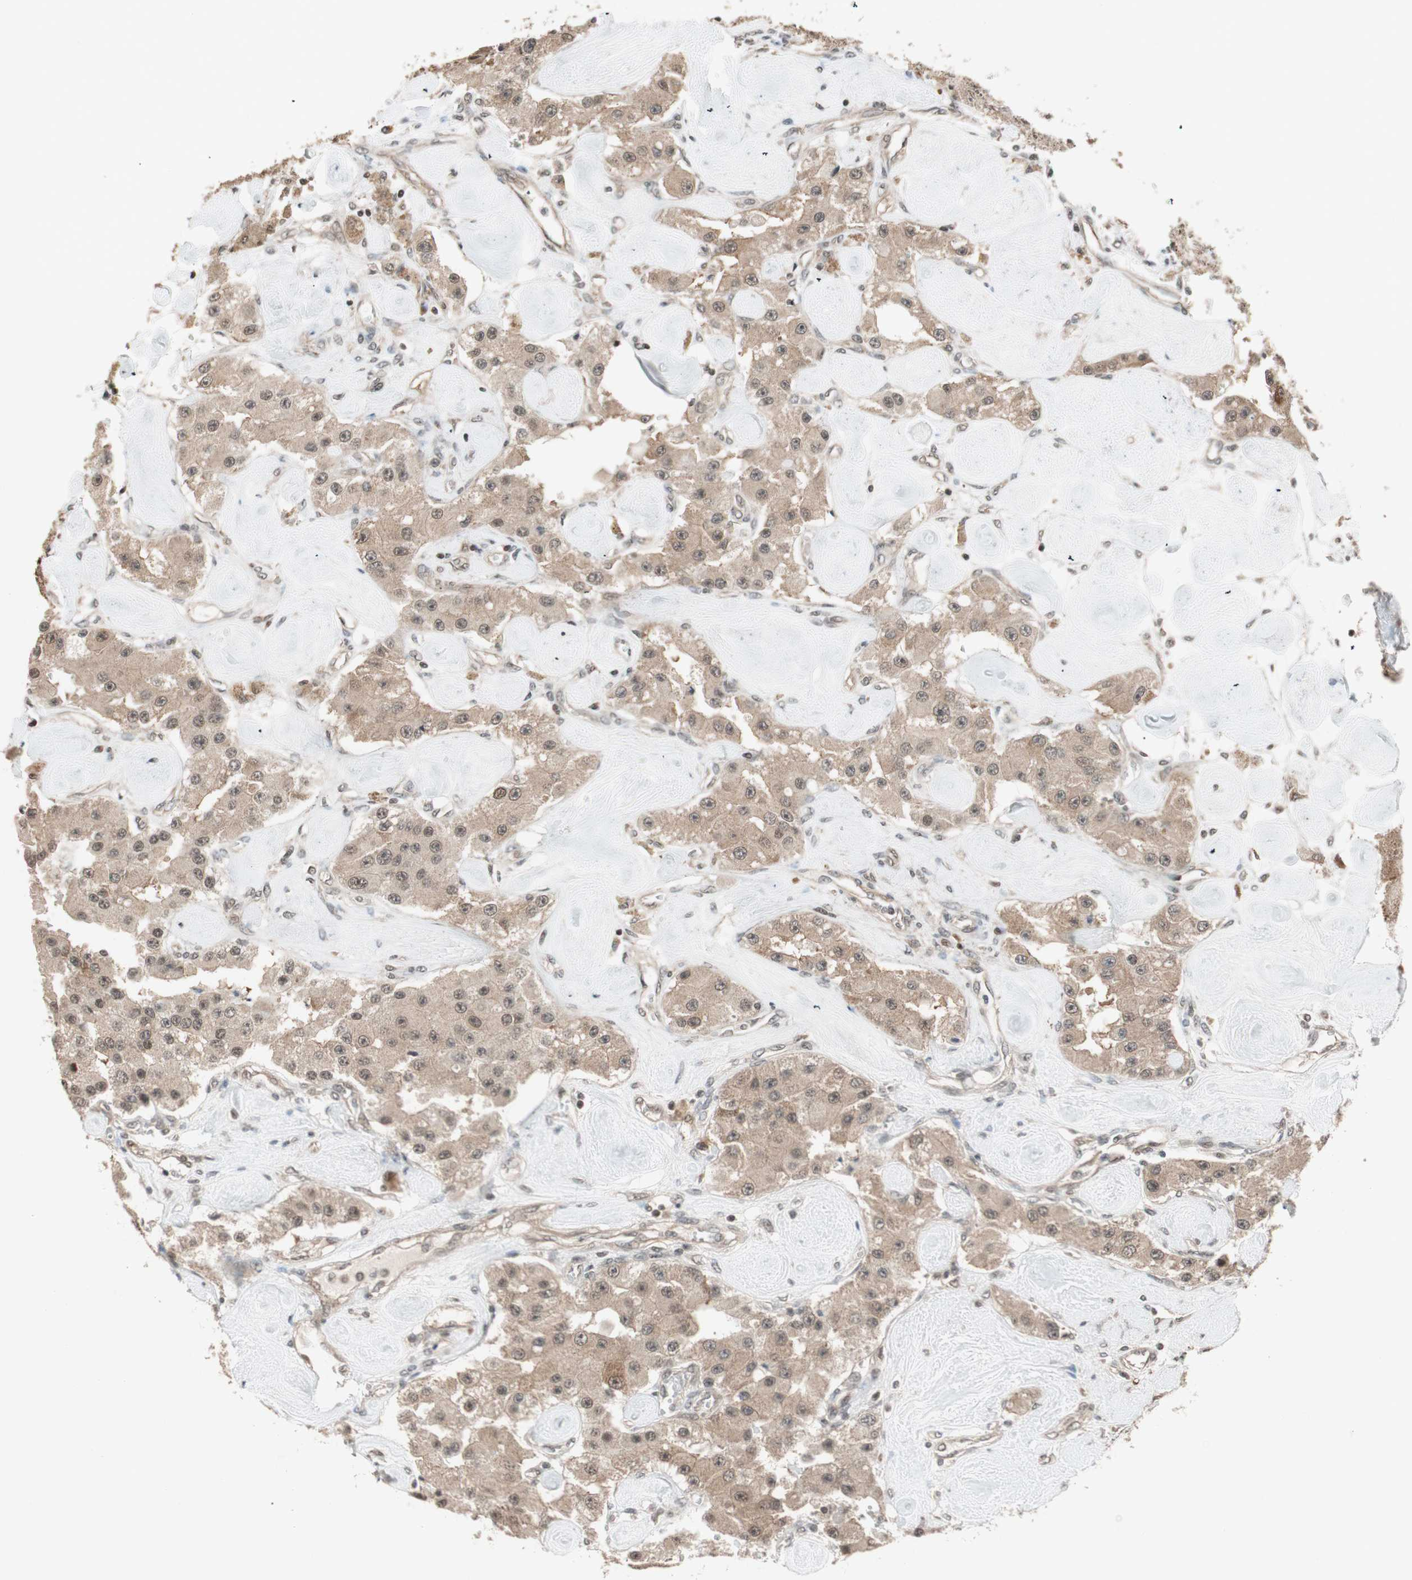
{"staining": {"intensity": "weak", "quantity": ">75%", "location": "cytoplasmic/membranous"}, "tissue": "carcinoid", "cell_type": "Tumor cells", "image_type": "cancer", "snomed": [{"axis": "morphology", "description": "Carcinoid, malignant, NOS"}, {"axis": "topography", "description": "Pancreas"}], "caption": "High-magnification brightfield microscopy of carcinoid stained with DAB (brown) and counterstained with hematoxylin (blue). tumor cells exhibit weak cytoplasmic/membranous staining is seen in approximately>75% of cells.", "gene": "DRAP1", "patient": {"sex": "male", "age": 41}}